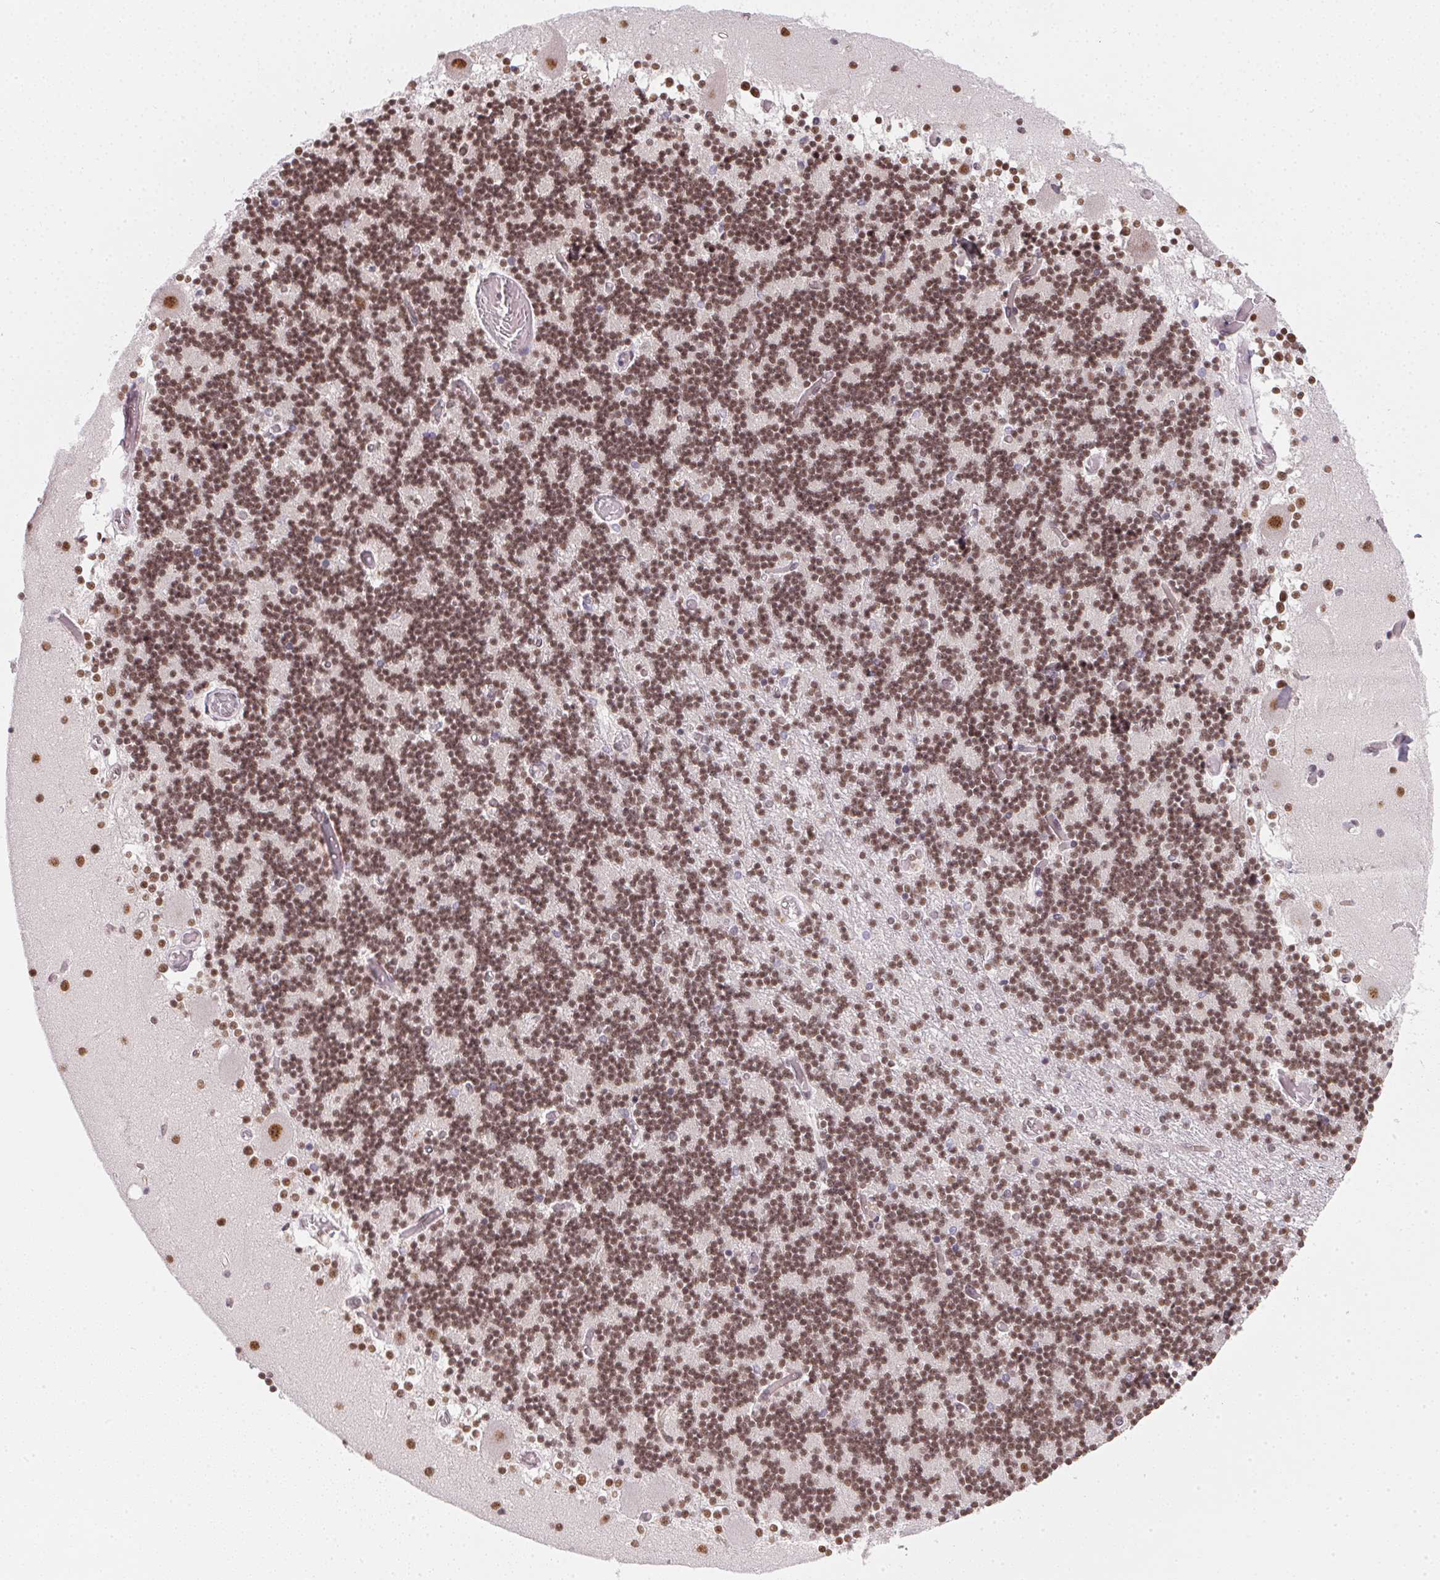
{"staining": {"intensity": "moderate", "quantity": ">75%", "location": "nuclear"}, "tissue": "cerebellum", "cell_type": "Cells in granular layer", "image_type": "normal", "snomed": [{"axis": "morphology", "description": "Normal tissue, NOS"}, {"axis": "topography", "description": "Cerebellum"}], "caption": "Cells in granular layer exhibit medium levels of moderate nuclear expression in approximately >75% of cells in normal human cerebellum.", "gene": "SRSF7", "patient": {"sex": "female", "age": 28}}